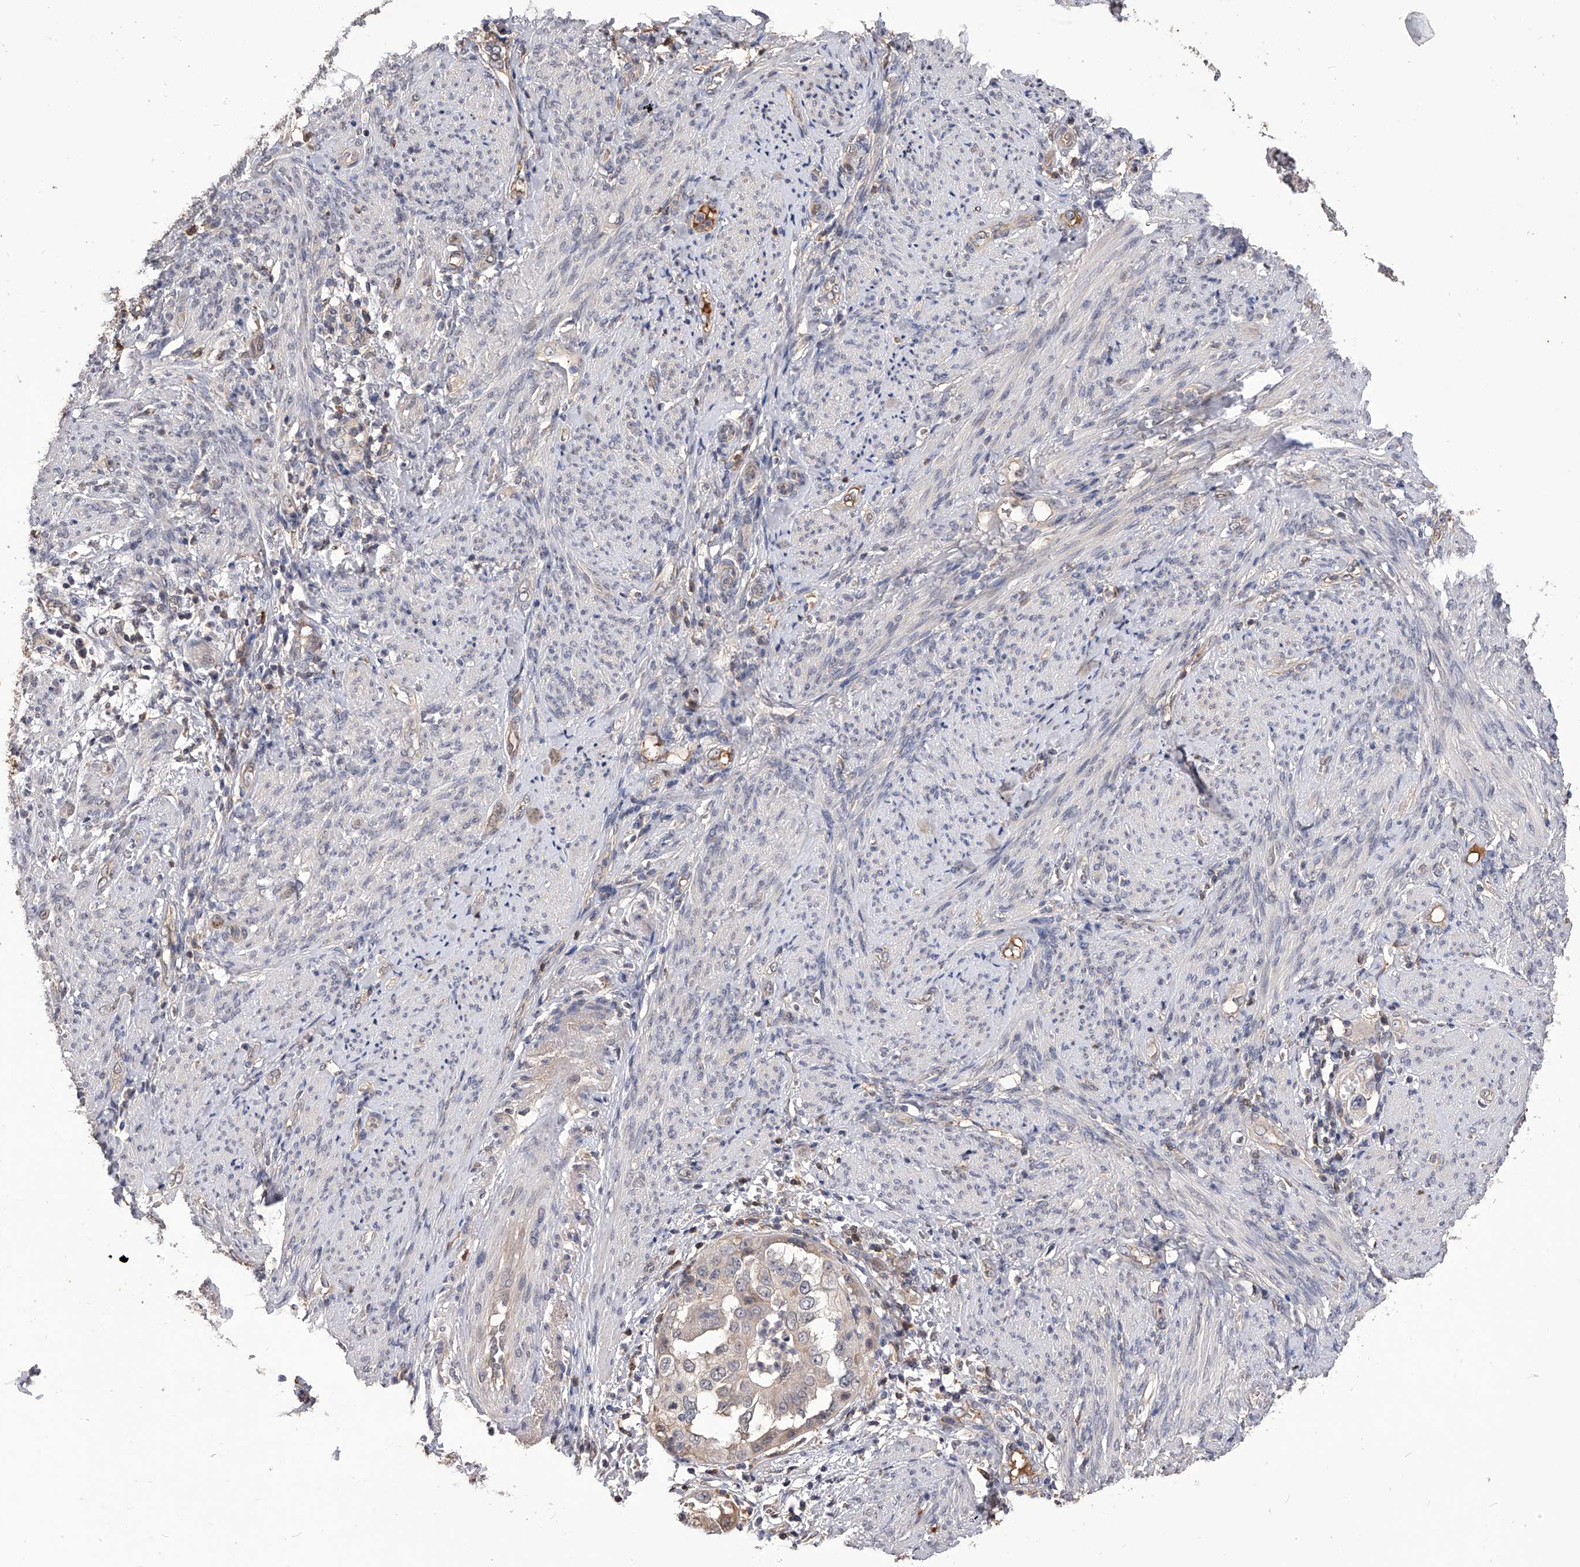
{"staining": {"intensity": "negative", "quantity": "none", "location": "none"}, "tissue": "endometrial cancer", "cell_type": "Tumor cells", "image_type": "cancer", "snomed": [{"axis": "morphology", "description": "Adenocarcinoma, NOS"}, {"axis": "topography", "description": "Endometrium"}], "caption": "Tumor cells show no significant expression in endometrial adenocarcinoma. (DAB IHC visualized using brightfield microscopy, high magnification).", "gene": "CFAP410", "patient": {"sex": "female", "age": 85}}